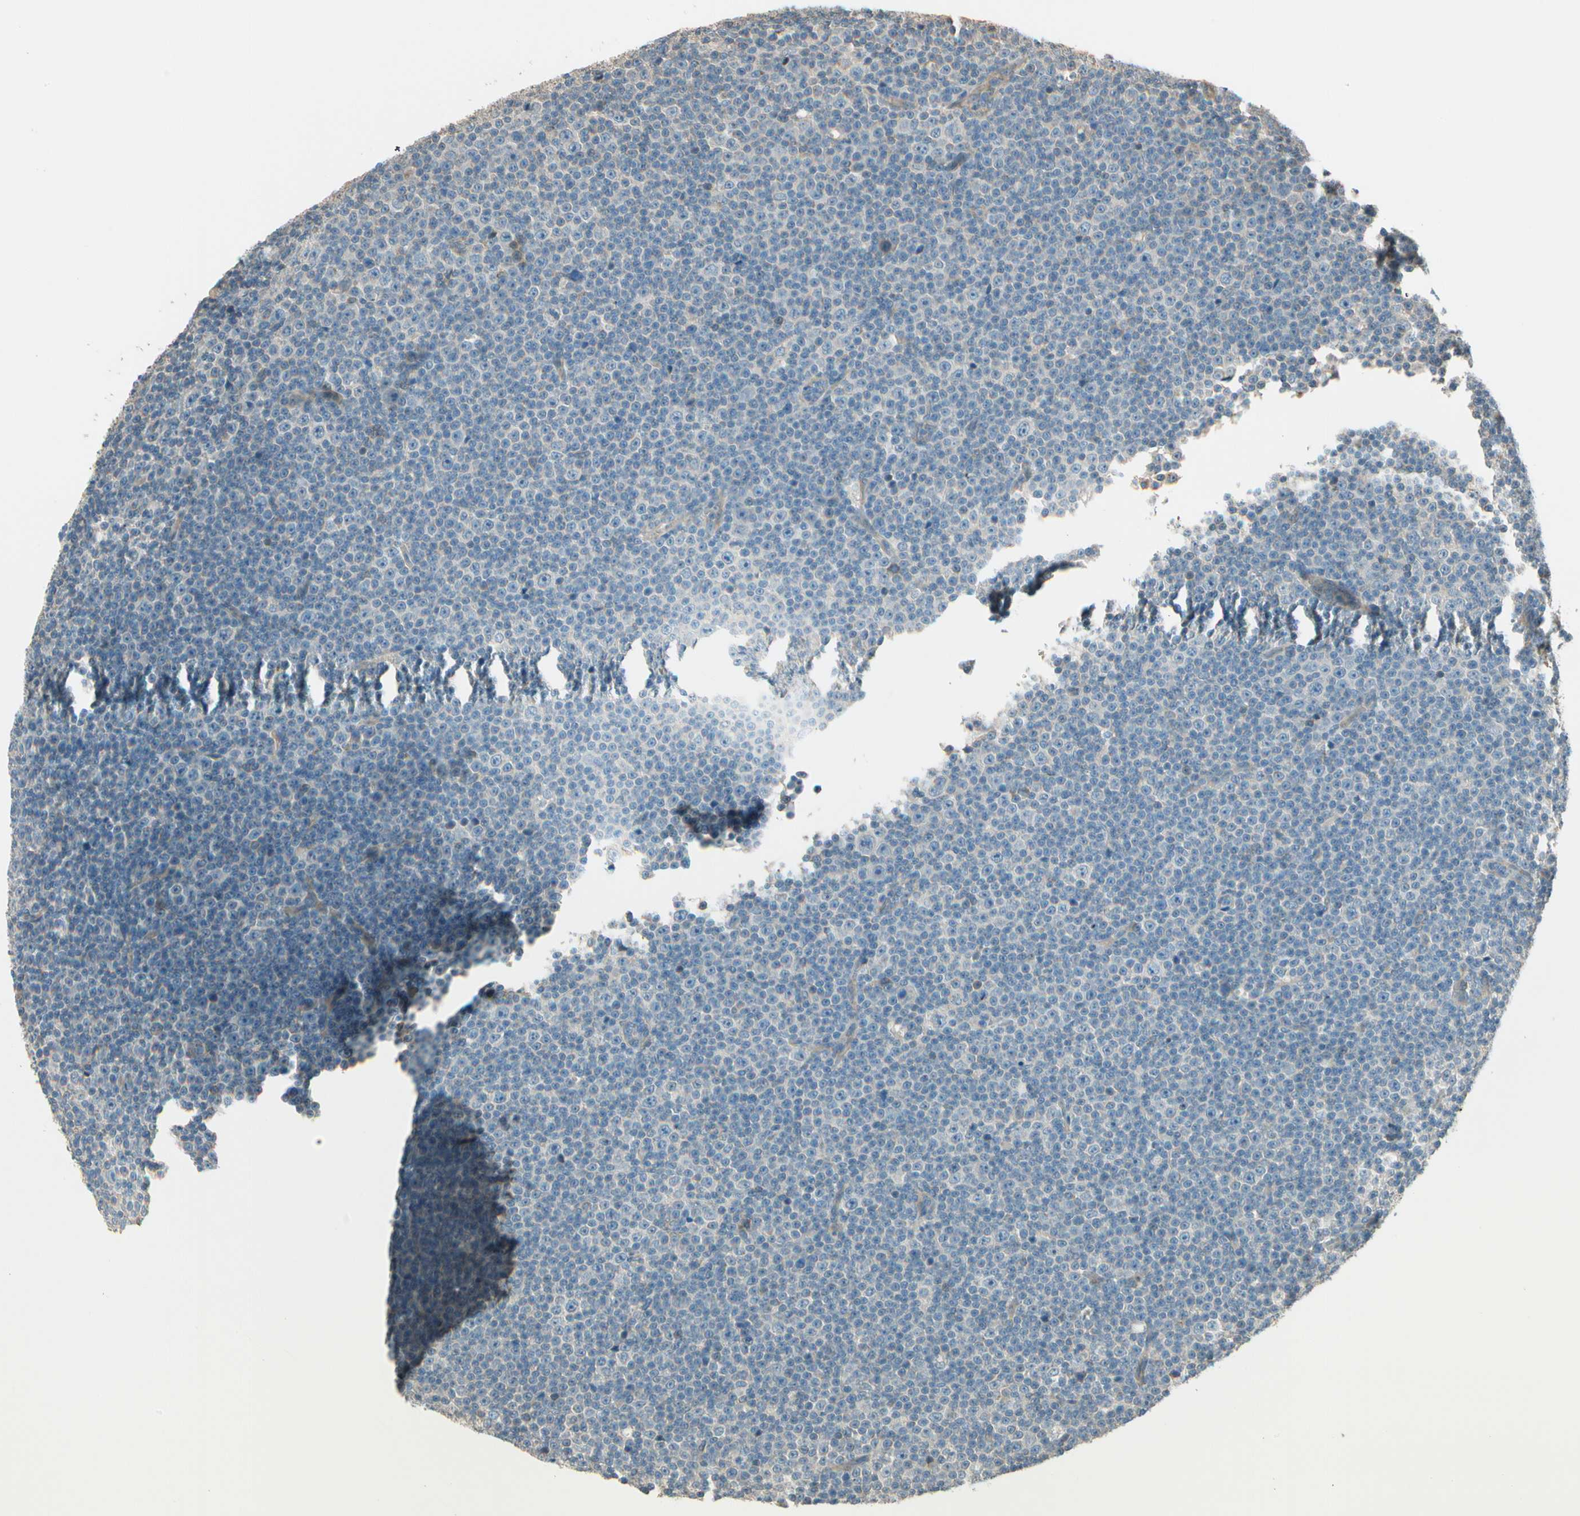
{"staining": {"intensity": "negative", "quantity": "none", "location": "none"}, "tissue": "lymphoma", "cell_type": "Tumor cells", "image_type": "cancer", "snomed": [{"axis": "morphology", "description": "Malignant lymphoma, non-Hodgkin's type, Low grade"}, {"axis": "topography", "description": "Lymph node"}], "caption": "This is an IHC histopathology image of human lymphoma. There is no expression in tumor cells.", "gene": "TNFRSF21", "patient": {"sex": "female", "age": 67}}